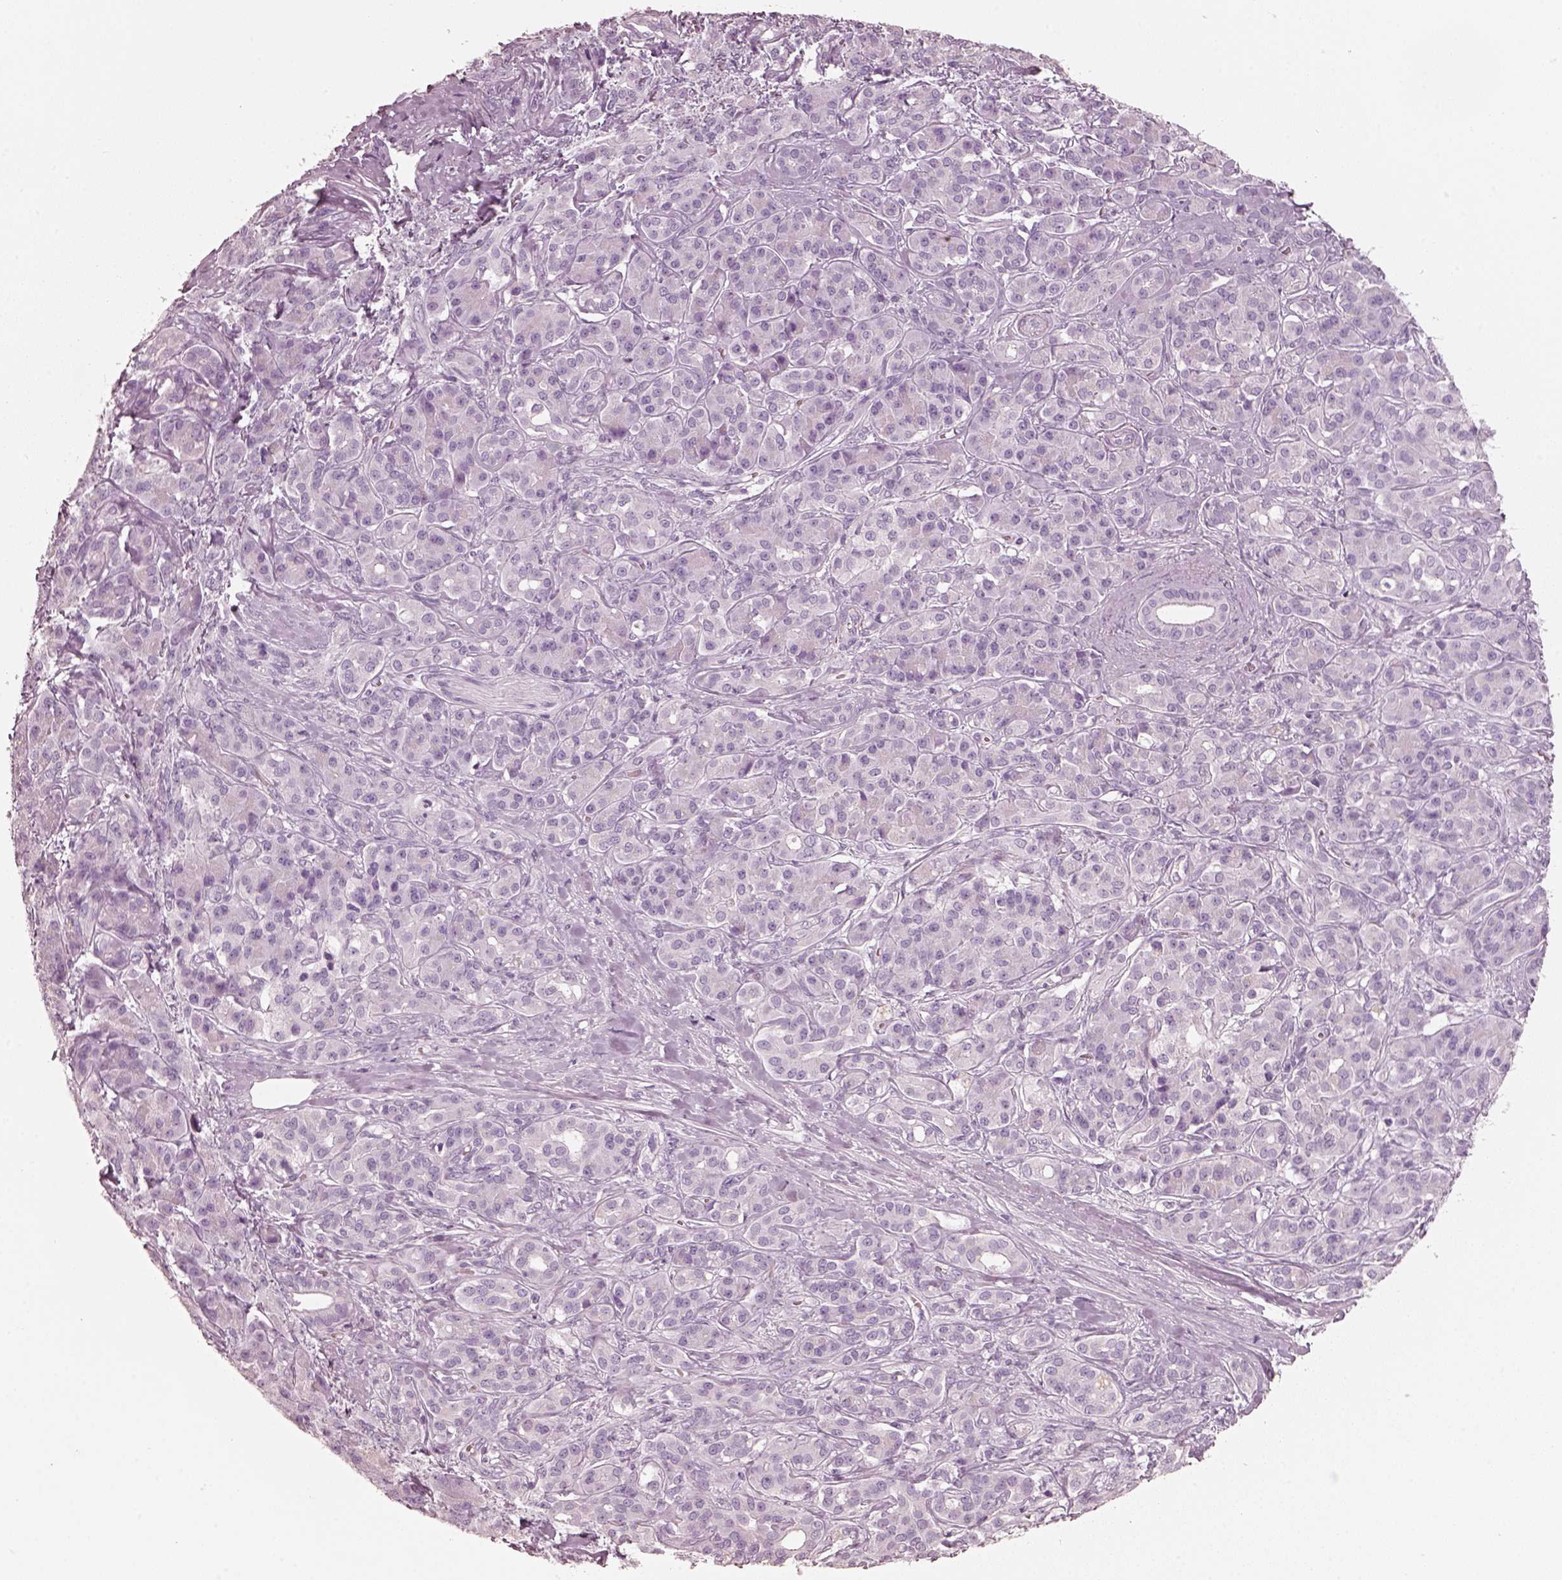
{"staining": {"intensity": "negative", "quantity": "none", "location": "none"}, "tissue": "pancreatic cancer", "cell_type": "Tumor cells", "image_type": "cancer", "snomed": [{"axis": "morphology", "description": "Normal tissue, NOS"}, {"axis": "morphology", "description": "Inflammation, NOS"}, {"axis": "morphology", "description": "Adenocarcinoma, NOS"}, {"axis": "topography", "description": "Pancreas"}], "caption": "Adenocarcinoma (pancreatic) was stained to show a protein in brown. There is no significant expression in tumor cells.", "gene": "R3HDML", "patient": {"sex": "male", "age": 57}}